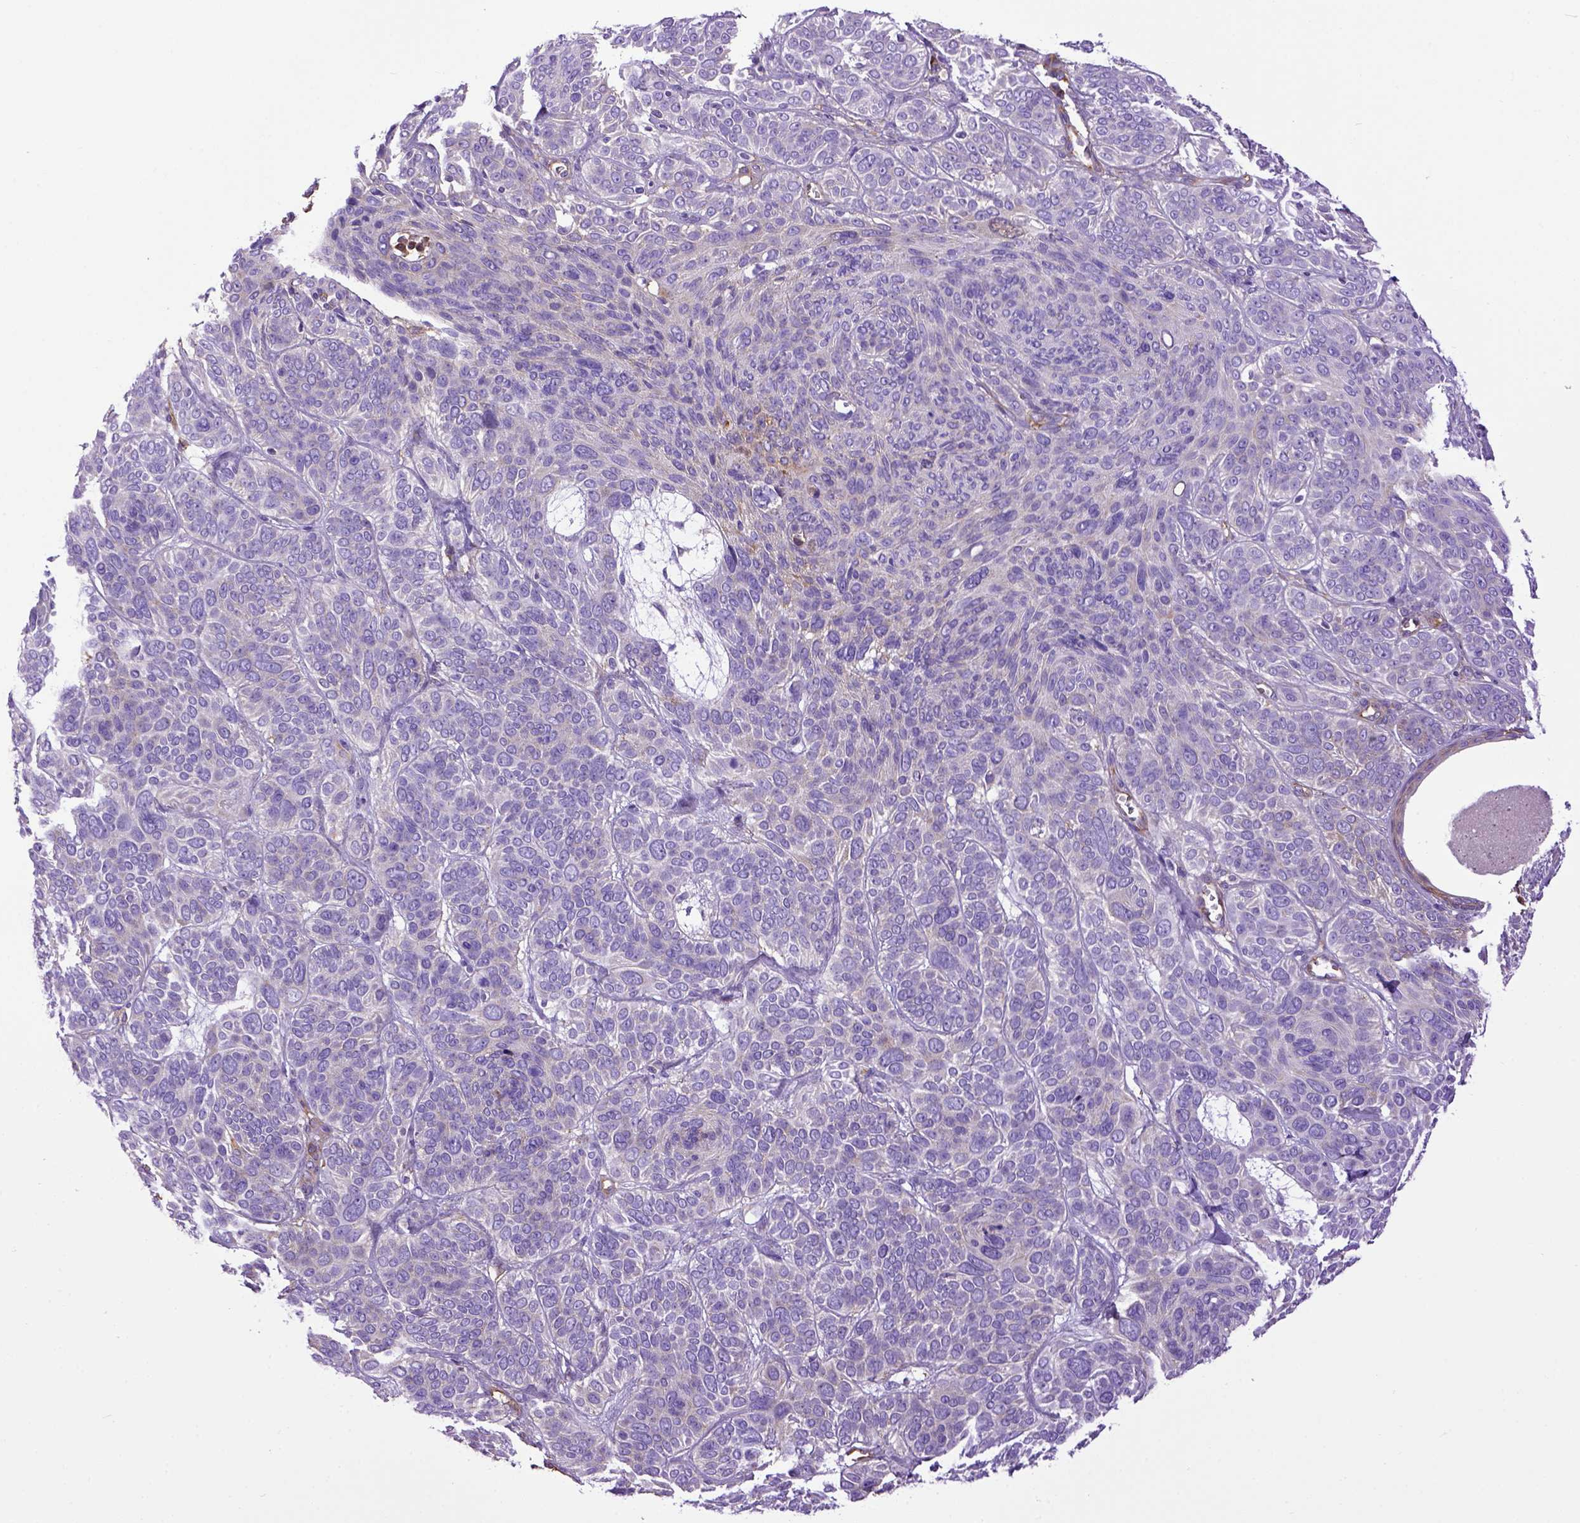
{"staining": {"intensity": "negative", "quantity": "none", "location": "none"}, "tissue": "skin cancer", "cell_type": "Tumor cells", "image_type": "cancer", "snomed": [{"axis": "morphology", "description": "Basal cell carcinoma"}, {"axis": "topography", "description": "Skin"}, {"axis": "topography", "description": "Skin of face"}], "caption": "Protein analysis of skin basal cell carcinoma reveals no significant expression in tumor cells.", "gene": "MVP", "patient": {"sex": "male", "age": 73}}